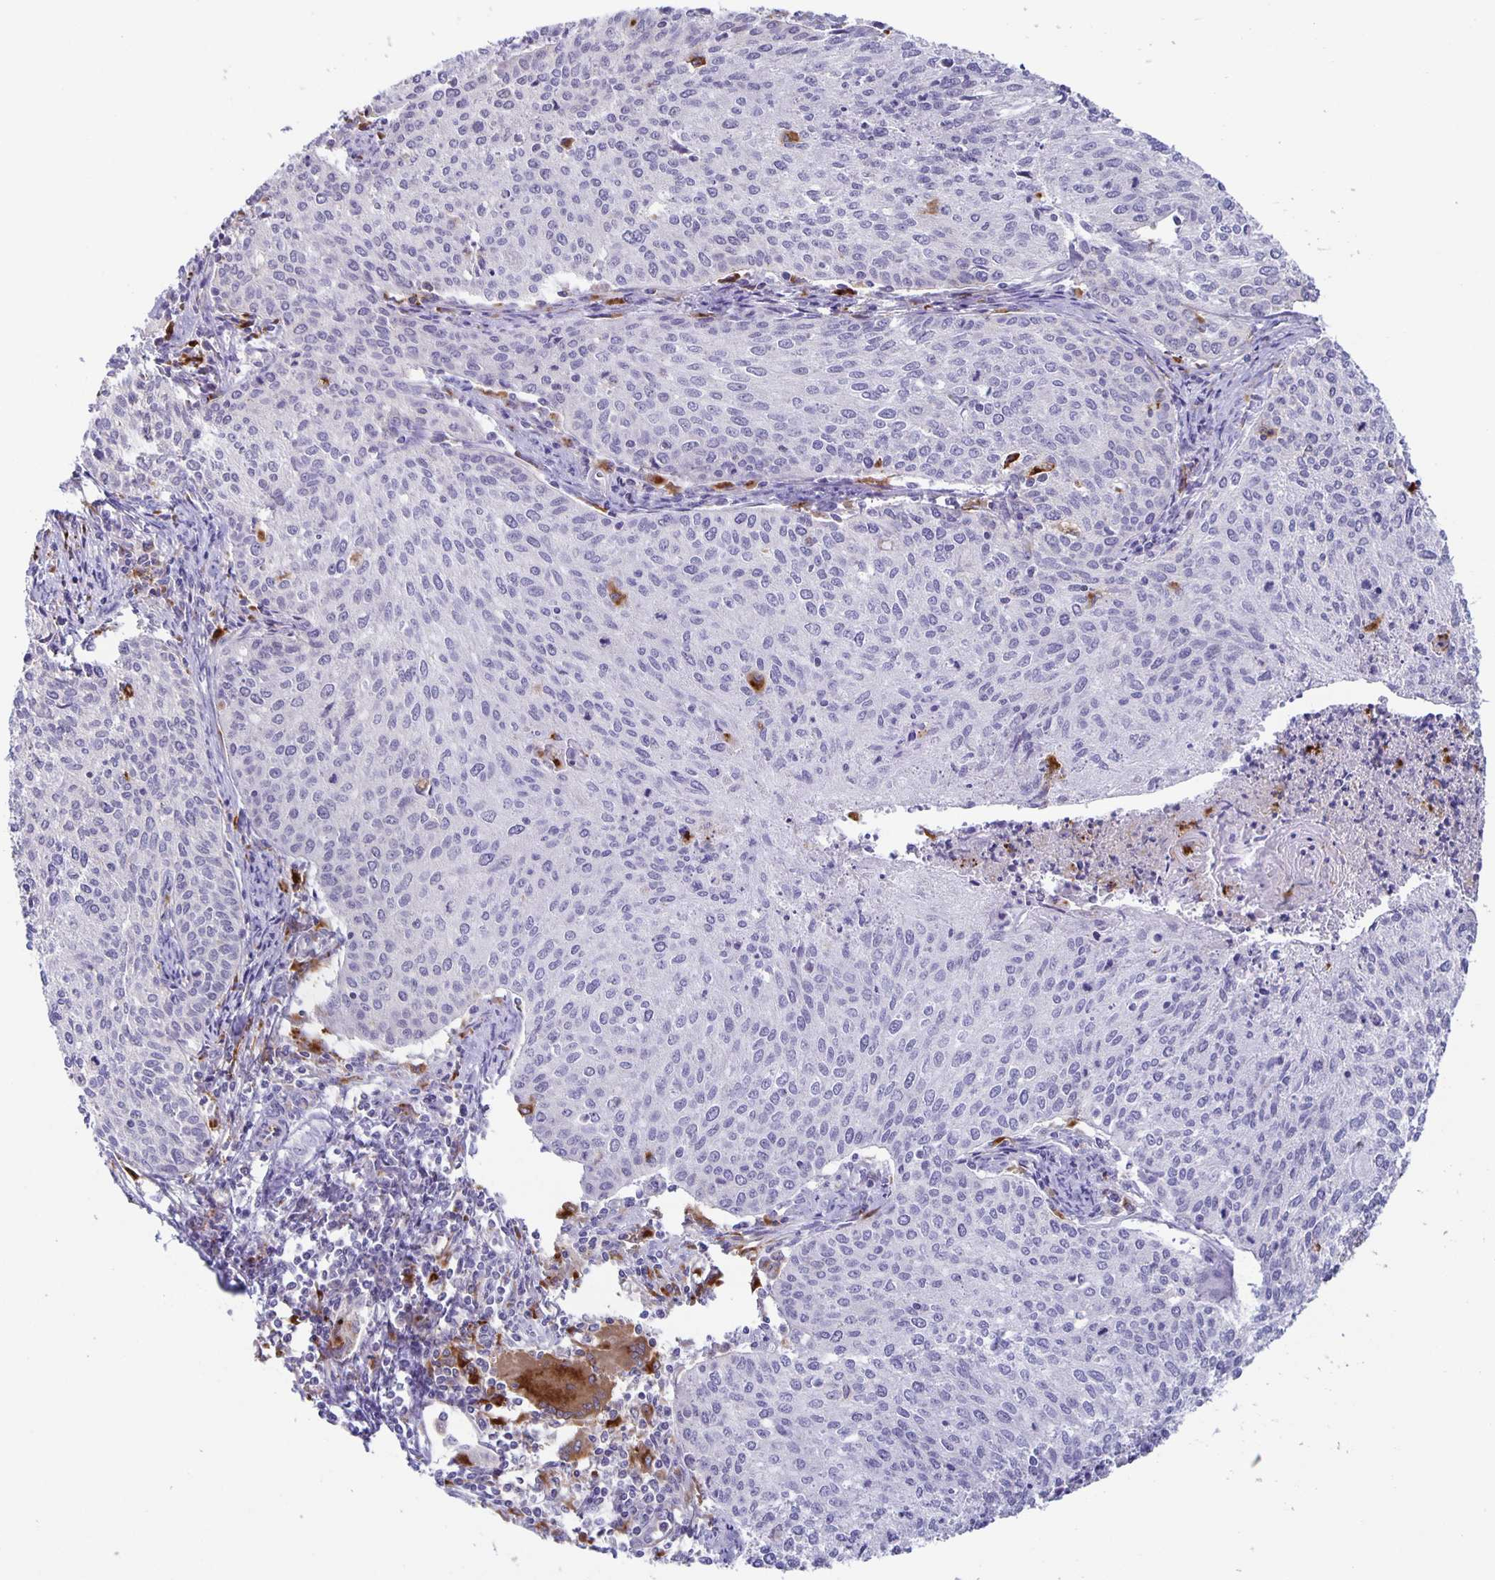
{"staining": {"intensity": "negative", "quantity": "none", "location": "none"}, "tissue": "cervical cancer", "cell_type": "Tumor cells", "image_type": "cancer", "snomed": [{"axis": "morphology", "description": "Squamous cell carcinoma, NOS"}, {"axis": "topography", "description": "Cervix"}], "caption": "This is an IHC photomicrograph of cervical cancer (squamous cell carcinoma). There is no positivity in tumor cells.", "gene": "LIPA", "patient": {"sex": "female", "age": 38}}